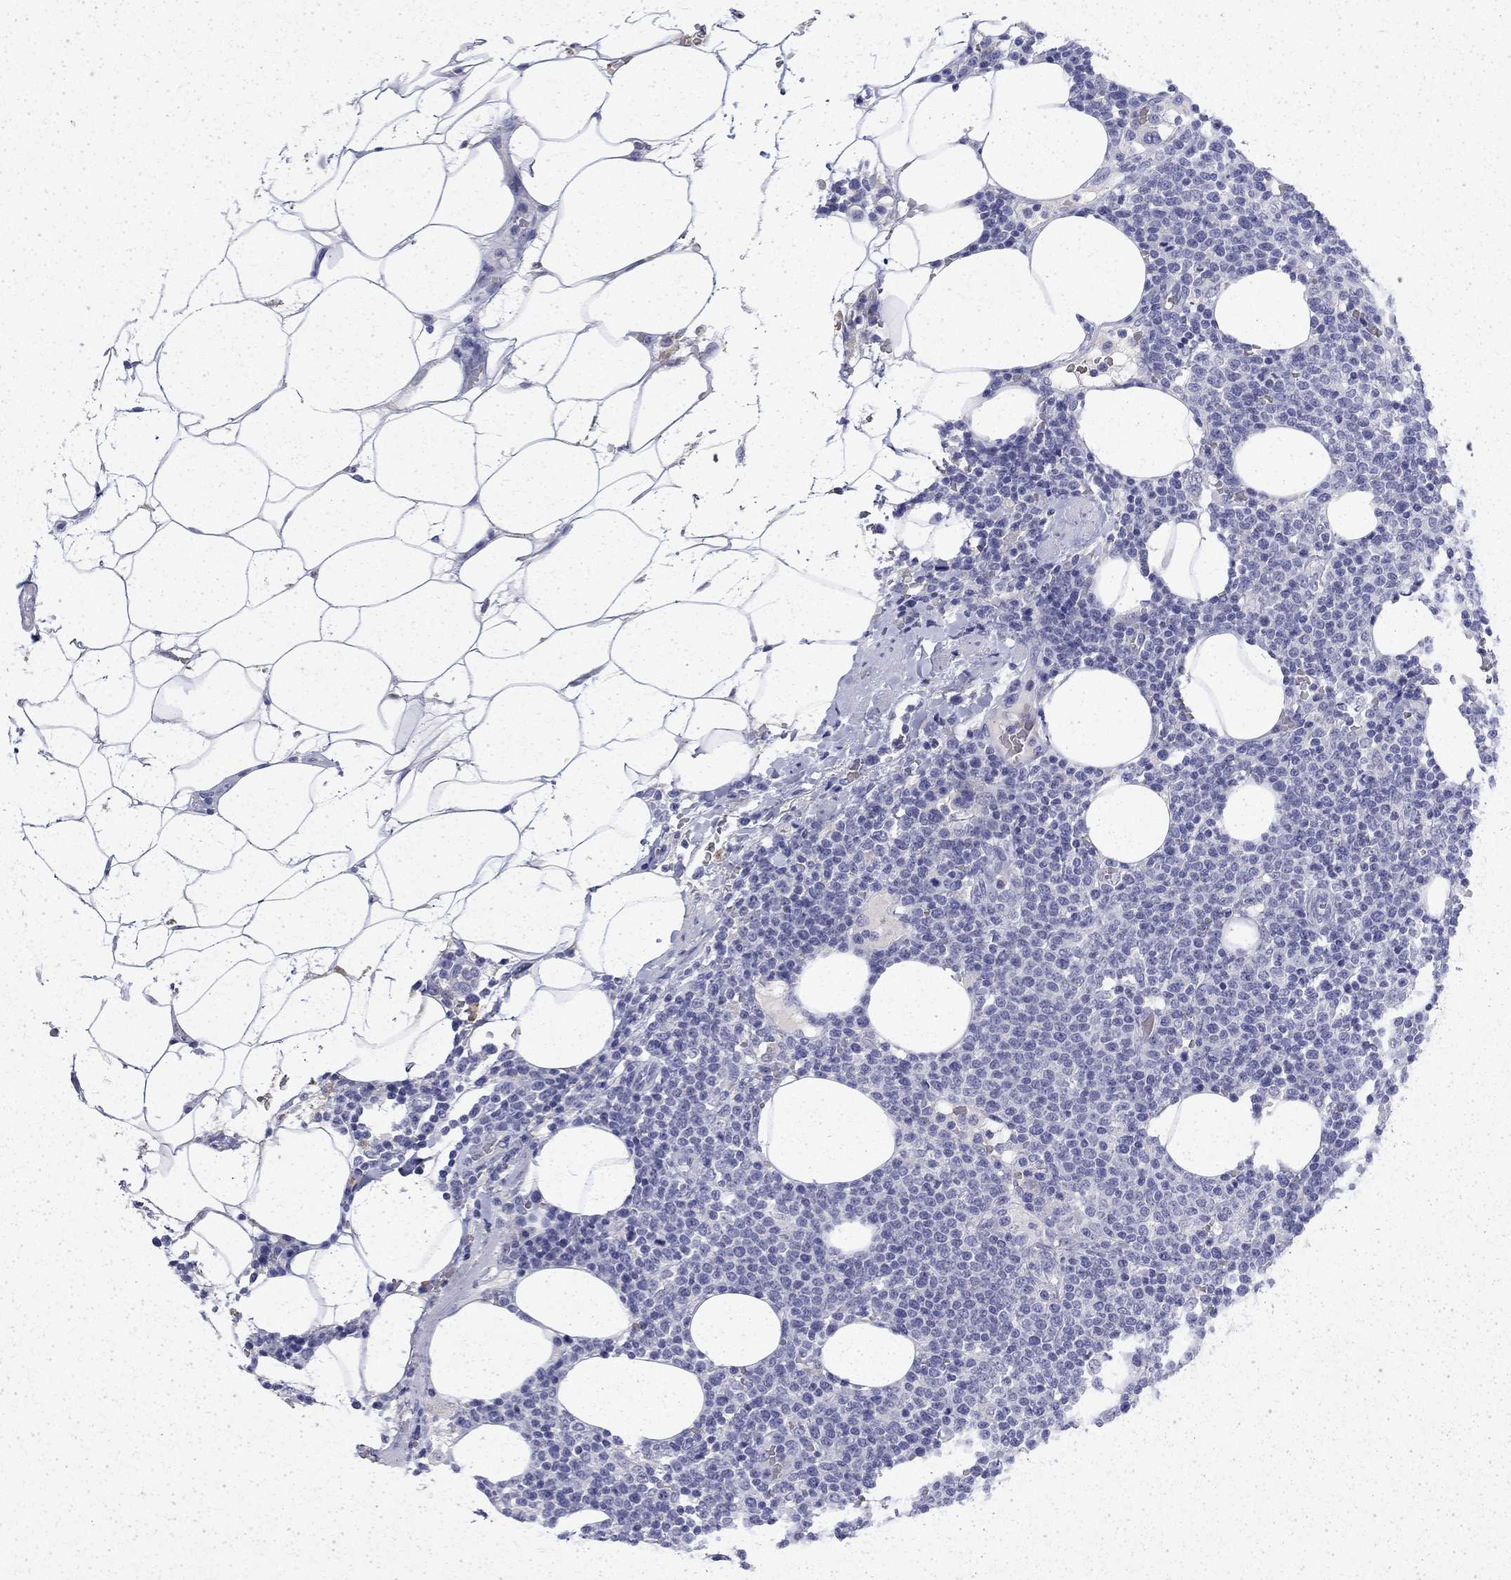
{"staining": {"intensity": "negative", "quantity": "none", "location": "none"}, "tissue": "lymphoma", "cell_type": "Tumor cells", "image_type": "cancer", "snomed": [{"axis": "morphology", "description": "Malignant lymphoma, non-Hodgkin's type, High grade"}, {"axis": "topography", "description": "Lymph node"}], "caption": "The immunohistochemistry (IHC) image has no significant expression in tumor cells of lymphoma tissue.", "gene": "ENPP6", "patient": {"sex": "male", "age": 61}}